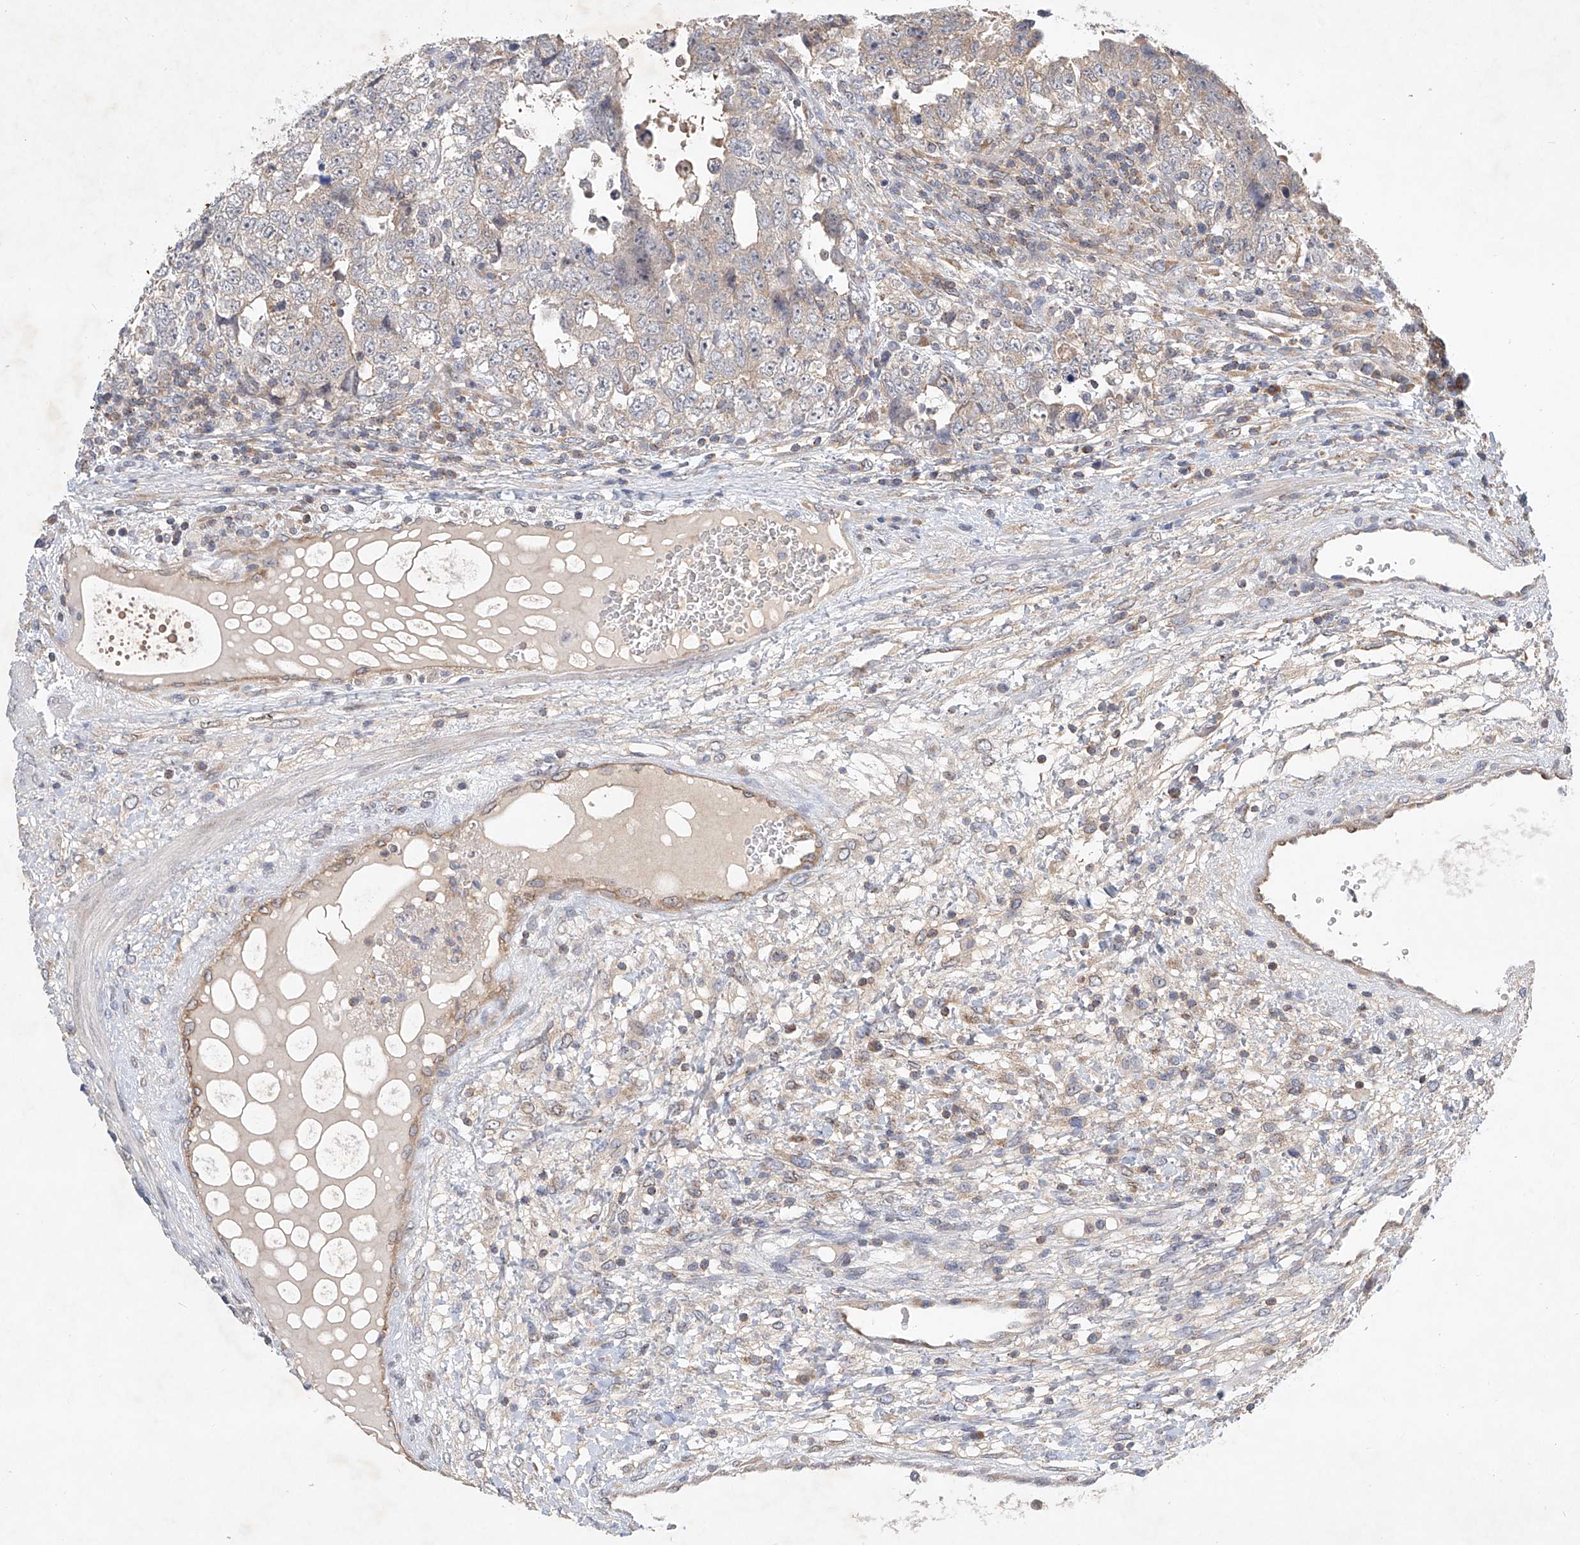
{"staining": {"intensity": "negative", "quantity": "none", "location": "none"}, "tissue": "testis cancer", "cell_type": "Tumor cells", "image_type": "cancer", "snomed": [{"axis": "morphology", "description": "Carcinoma, Embryonal, NOS"}, {"axis": "topography", "description": "Testis"}], "caption": "A histopathology image of human testis embryonal carcinoma is negative for staining in tumor cells.", "gene": "CARMIL1", "patient": {"sex": "male", "age": 37}}